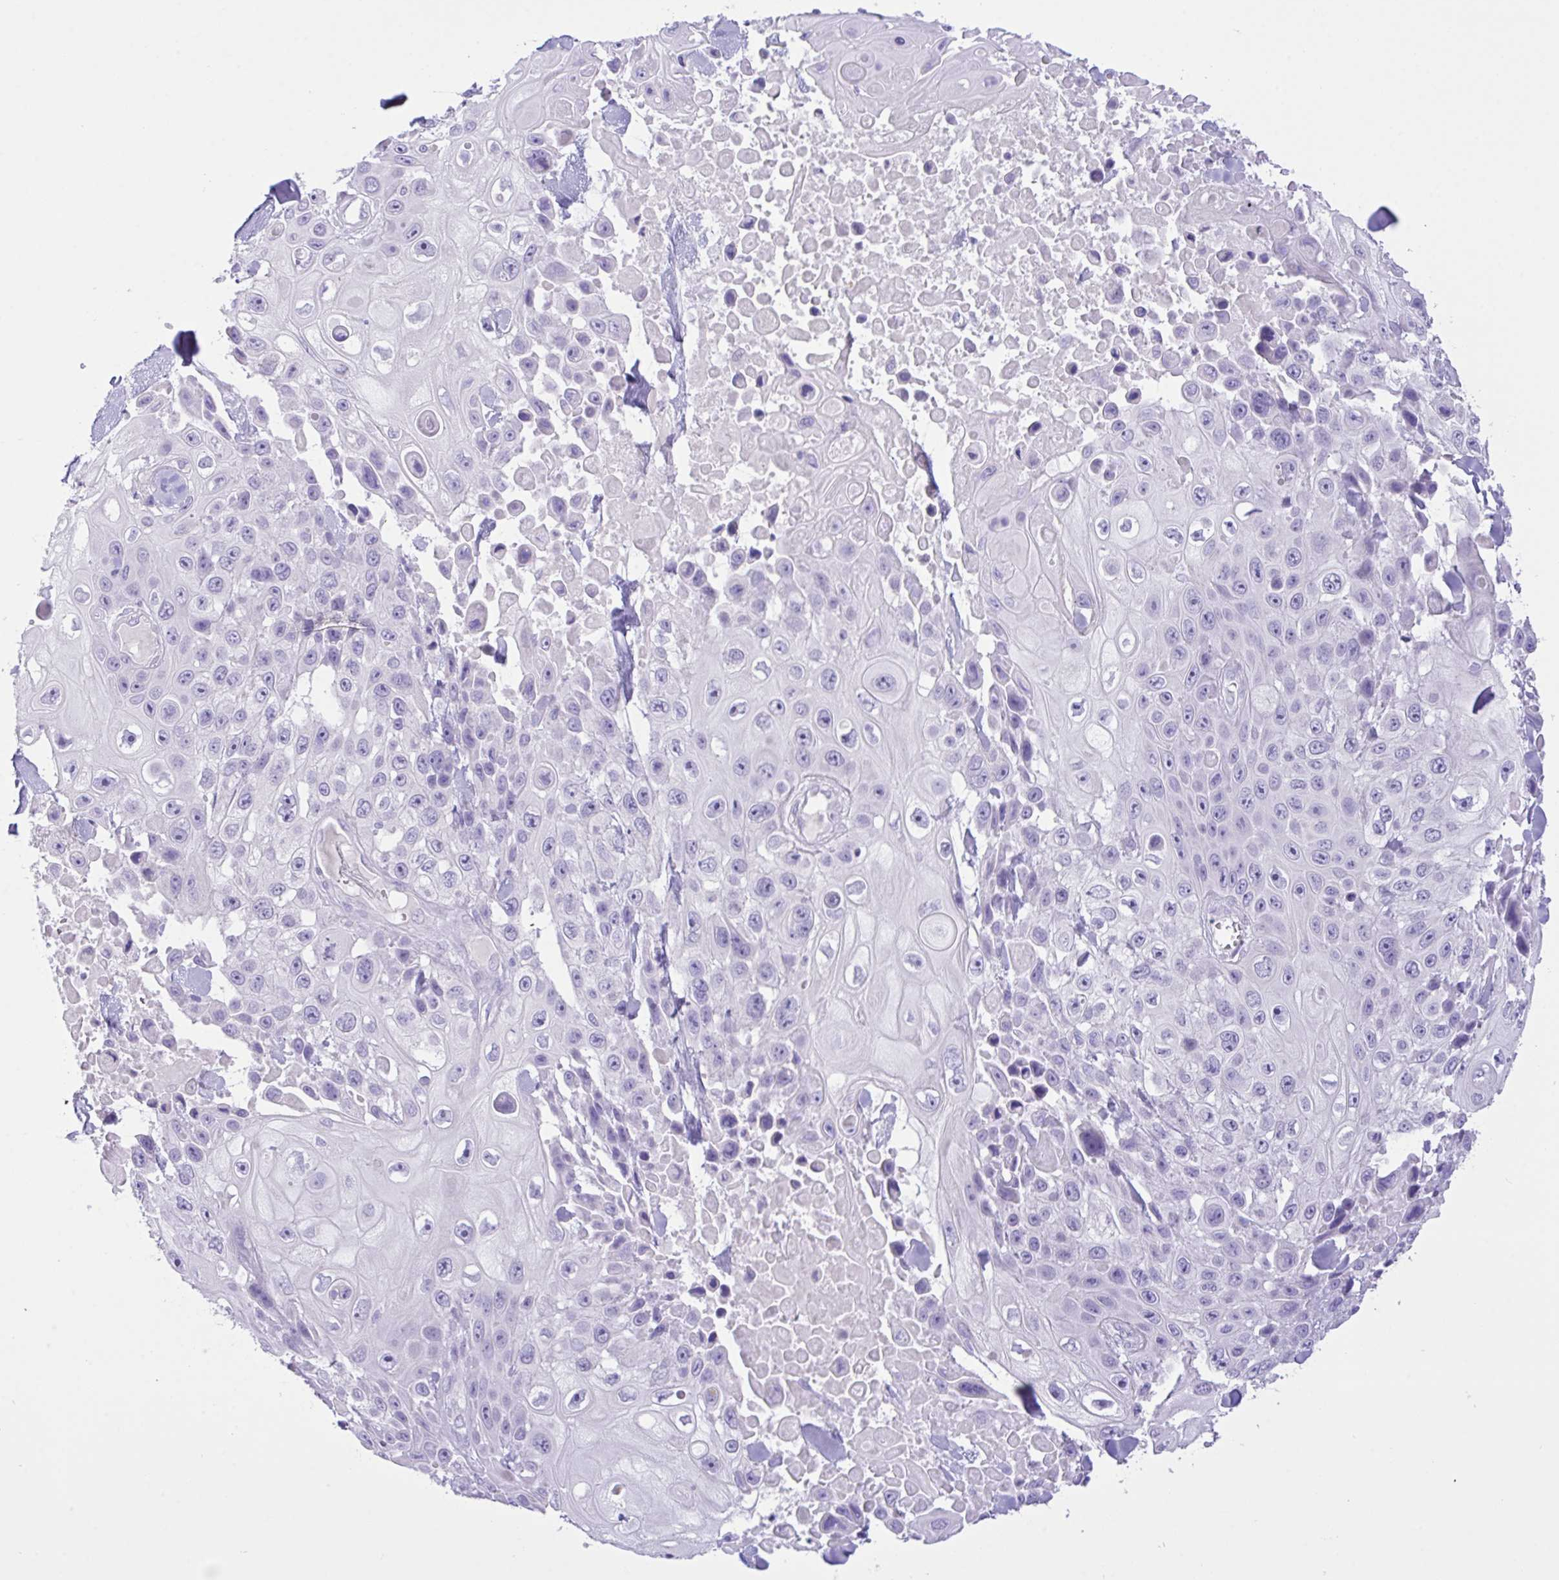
{"staining": {"intensity": "negative", "quantity": "none", "location": "none"}, "tissue": "skin cancer", "cell_type": "Tumor cells", "image_type": "cancer", "snomed": [{"axis": "morphology", "description": "Squamous cell carcinoma, NOS"}, {"axis": "topography", "description": "Skin"}], "caption": "IHC micrograph of neoplastic tissue: skin cancer stained with DAB displays no significant protein expression in tumor cells.", "gene": "CST11", "patient": {"sex": "male", "age": 82}}